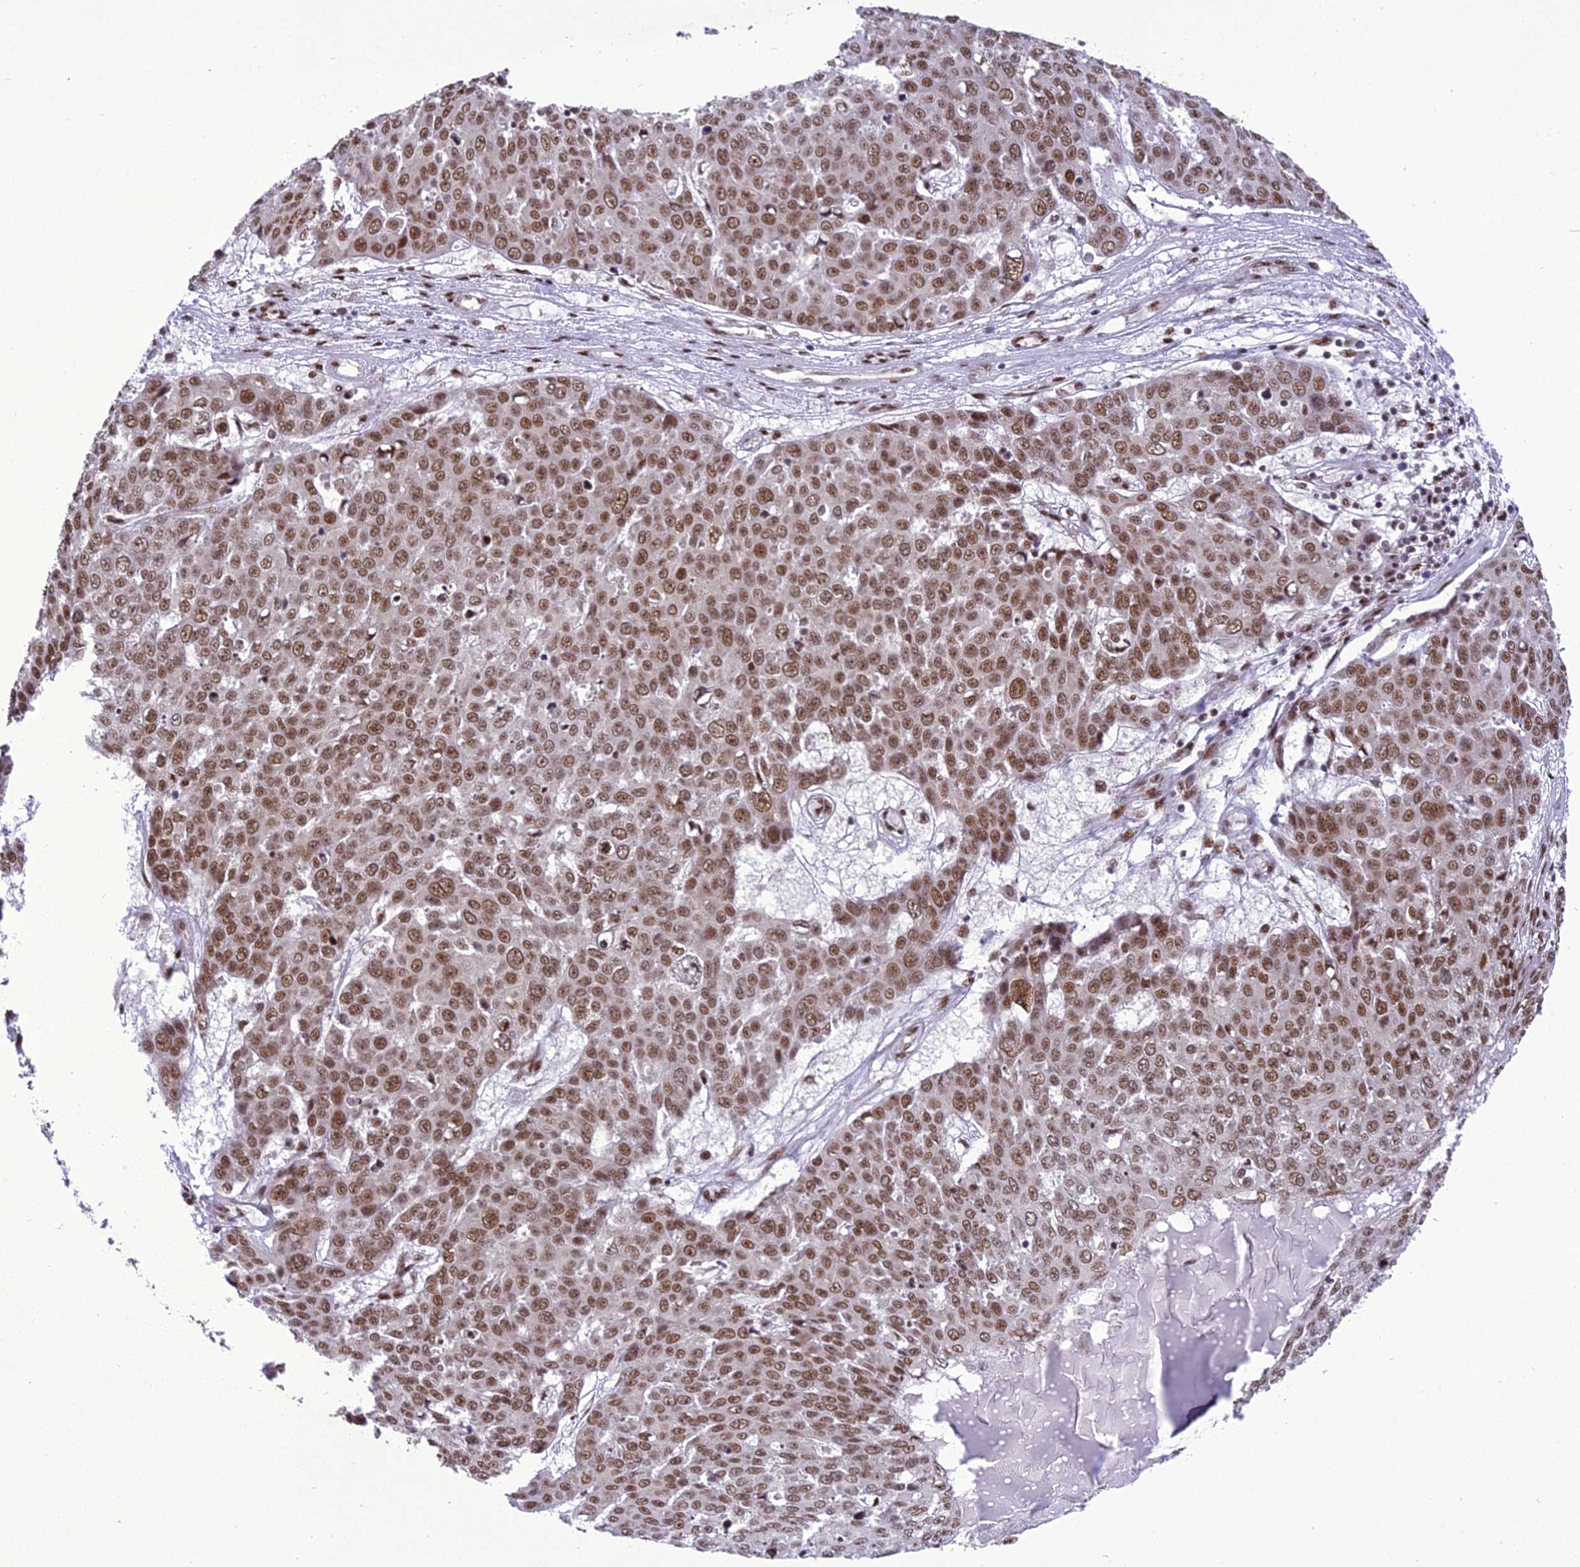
{"staining": {"intensity": "moderate", "quantity": ">75%", "location": "nuclear"}, "tissue": "skin cancer", "cell_type": "Tumor cells", "image_type": "cancer", "snomed": [{"axis": "morphology", "description": "Squamous cell carcinoma, NOS"}, {"axis": "topography", "description": "Skin"}], "caption": "Immunohistochemistry of skin cancer demonstrates medium levels of moderate nuclear staining in about >75% of tumor cells.", "gene": "DDX1", "patient": {"sex": "male", "age": 71}}